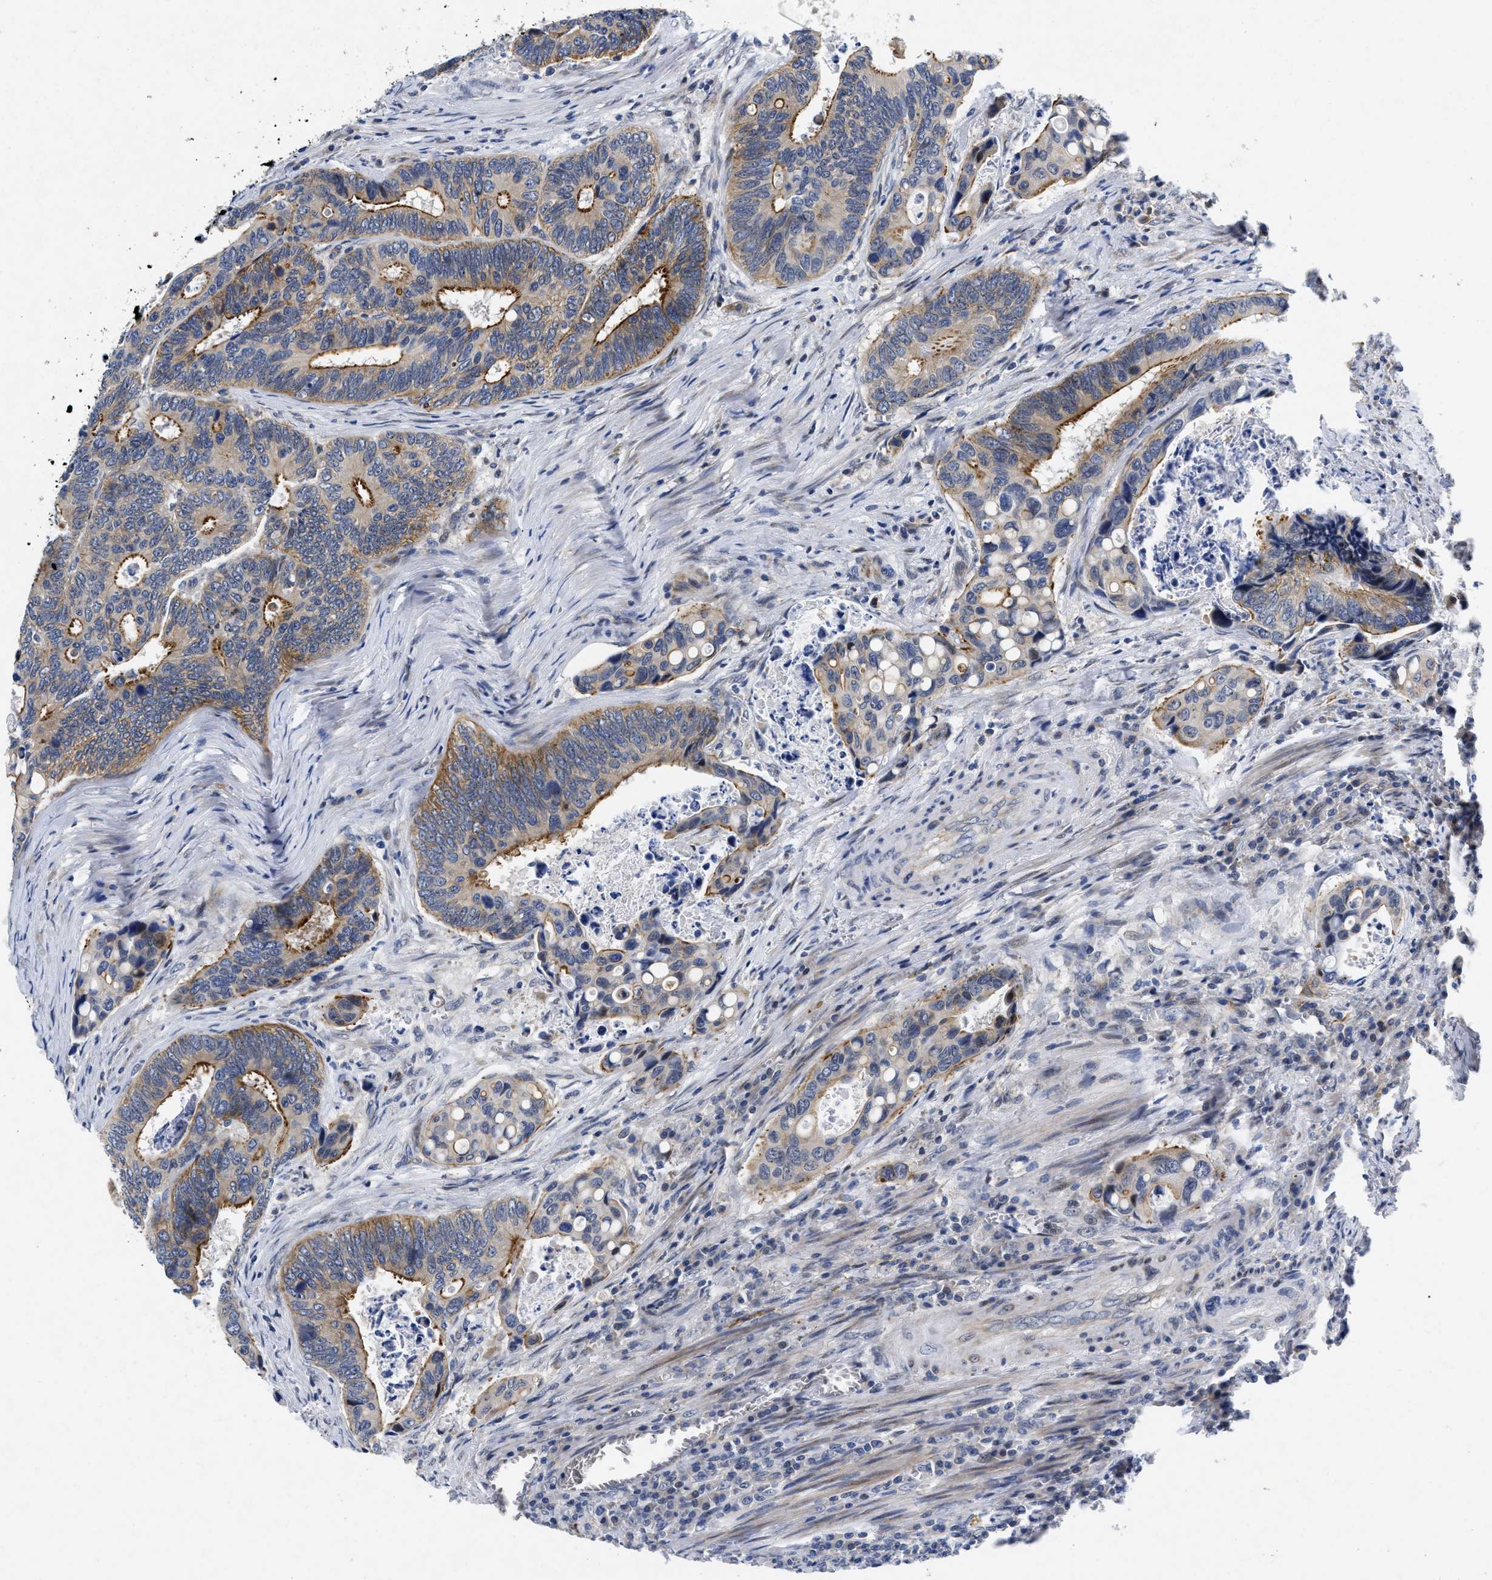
{"staining": {"intensity": "moderate", "quantity": "25%-75%", "location": "cytoplasmic/membranous"}, "tissue": "colorectal cancer", "cell_type": "Tumor cells", "image_type": "cancer", "snomed": [{"axis": "morphology", "description": "Inflammation, NOS"}, {"axis": "morphology", "description": "Adenocarcinoma, NOS"}, {"axis": "topography", "description": "Colon"}], "caption": "Protein staining by immunohistochemistry (IHC) displays moderate cytoplasmic/membranous positivity in about 25%-75% of tumor cells in colorectal adenocarcinoma.", "gene": "LAD1", "patient": {"sex": "male", "age": 72}}